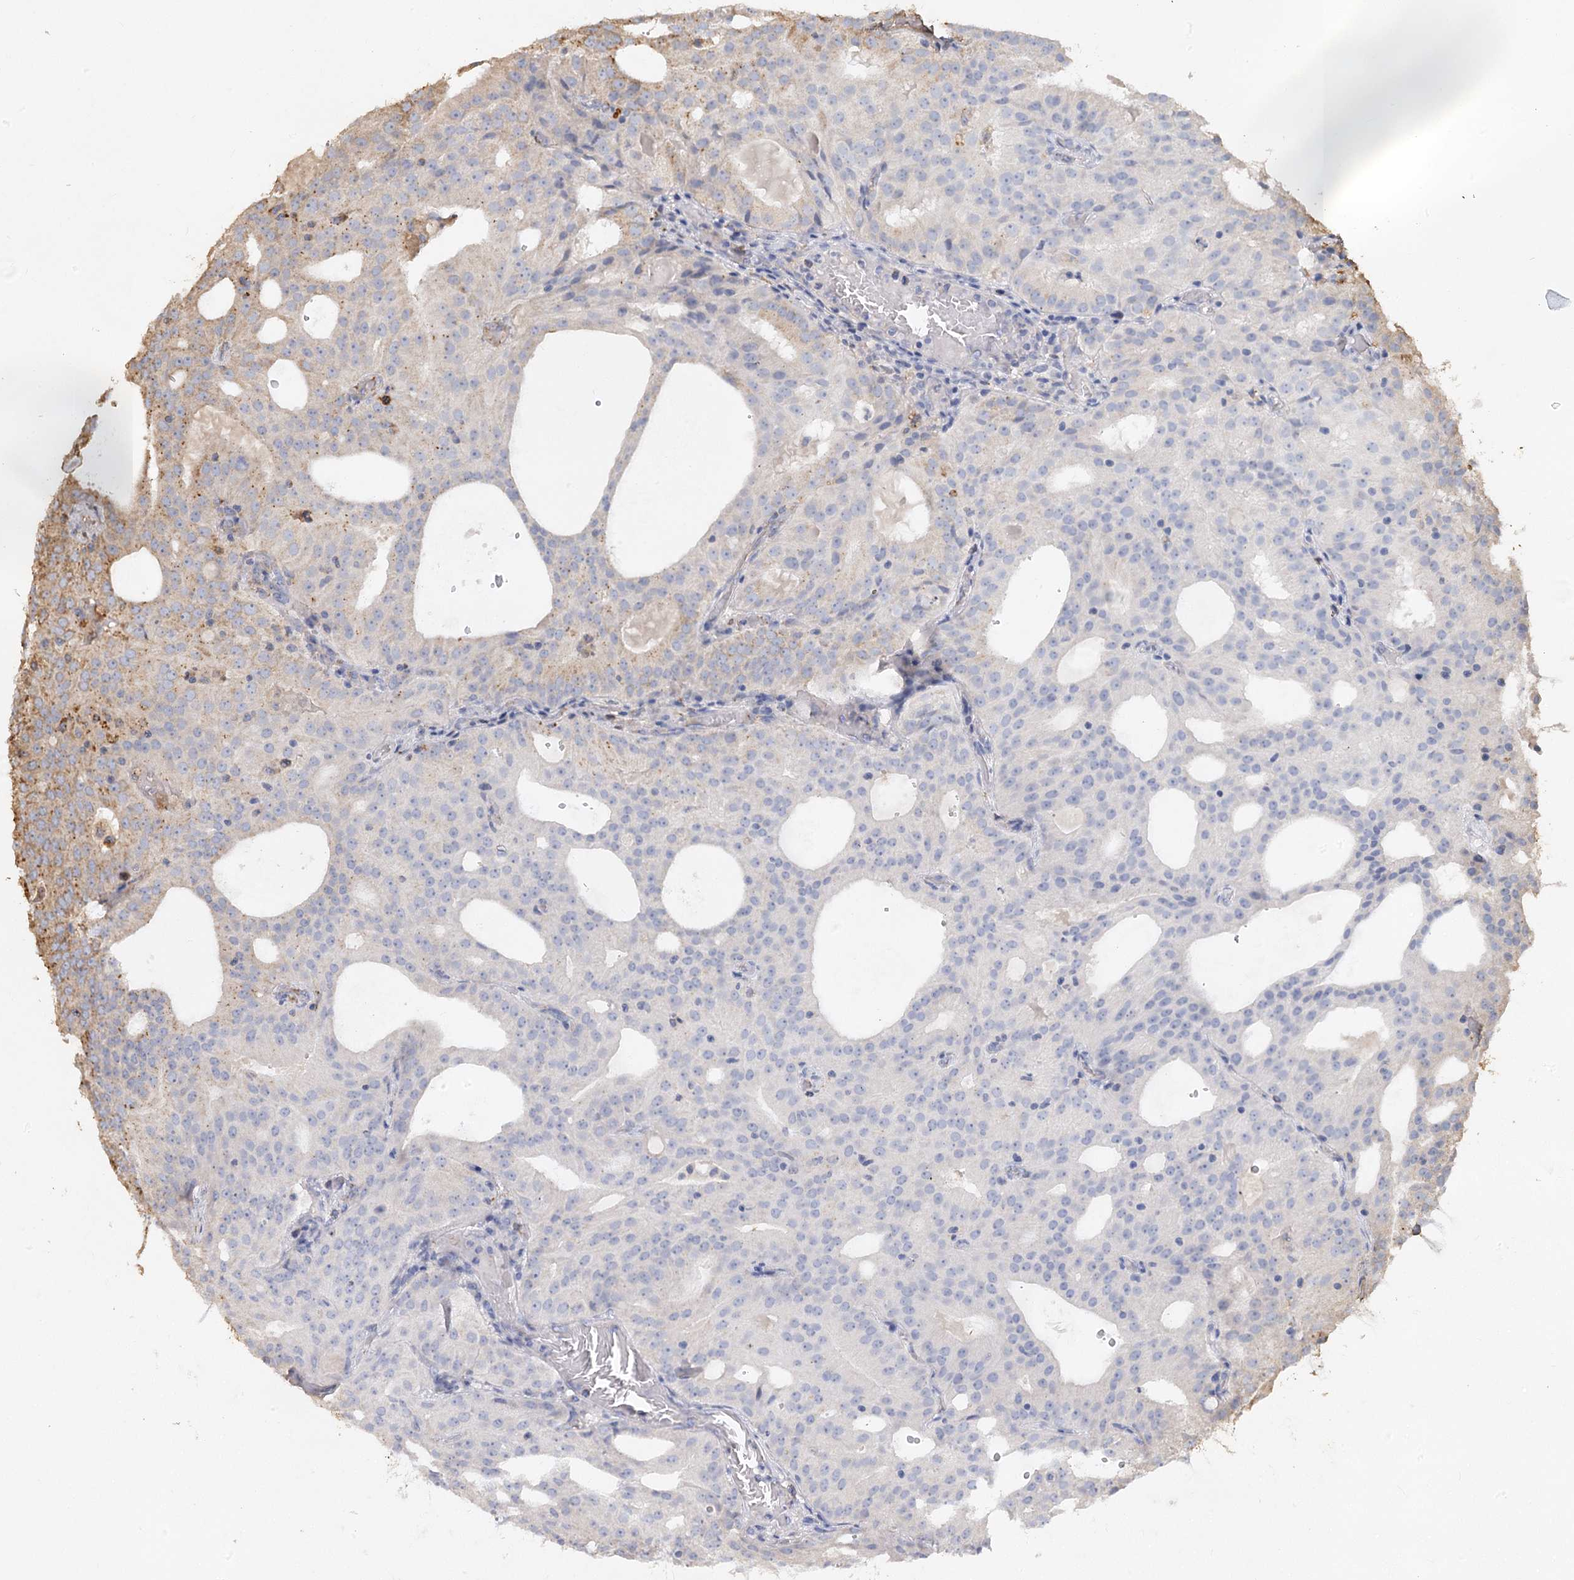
{"staining": {"intensity": "negative", "quantity": "none", "location": "none"}, "tissue": "prostate cancer", "cell_type": "Tumor cells", "image_type": "cancer", "snomed": [{"axis": "morphology", "description": "Adenocarcinoma, Medium grade"}, {"axis": "topography", "description": "Prostate"}], "caption": "High magnification brightfield microscopy of adenocarcinoma (medium-grade) (prostate) stained with DAB (brown) and counterstained with hematoxylin (blue): tumor cells show no significant expression.", "gene": "PIK3C2A", "patient": {"sex": "male", "age": 88}}